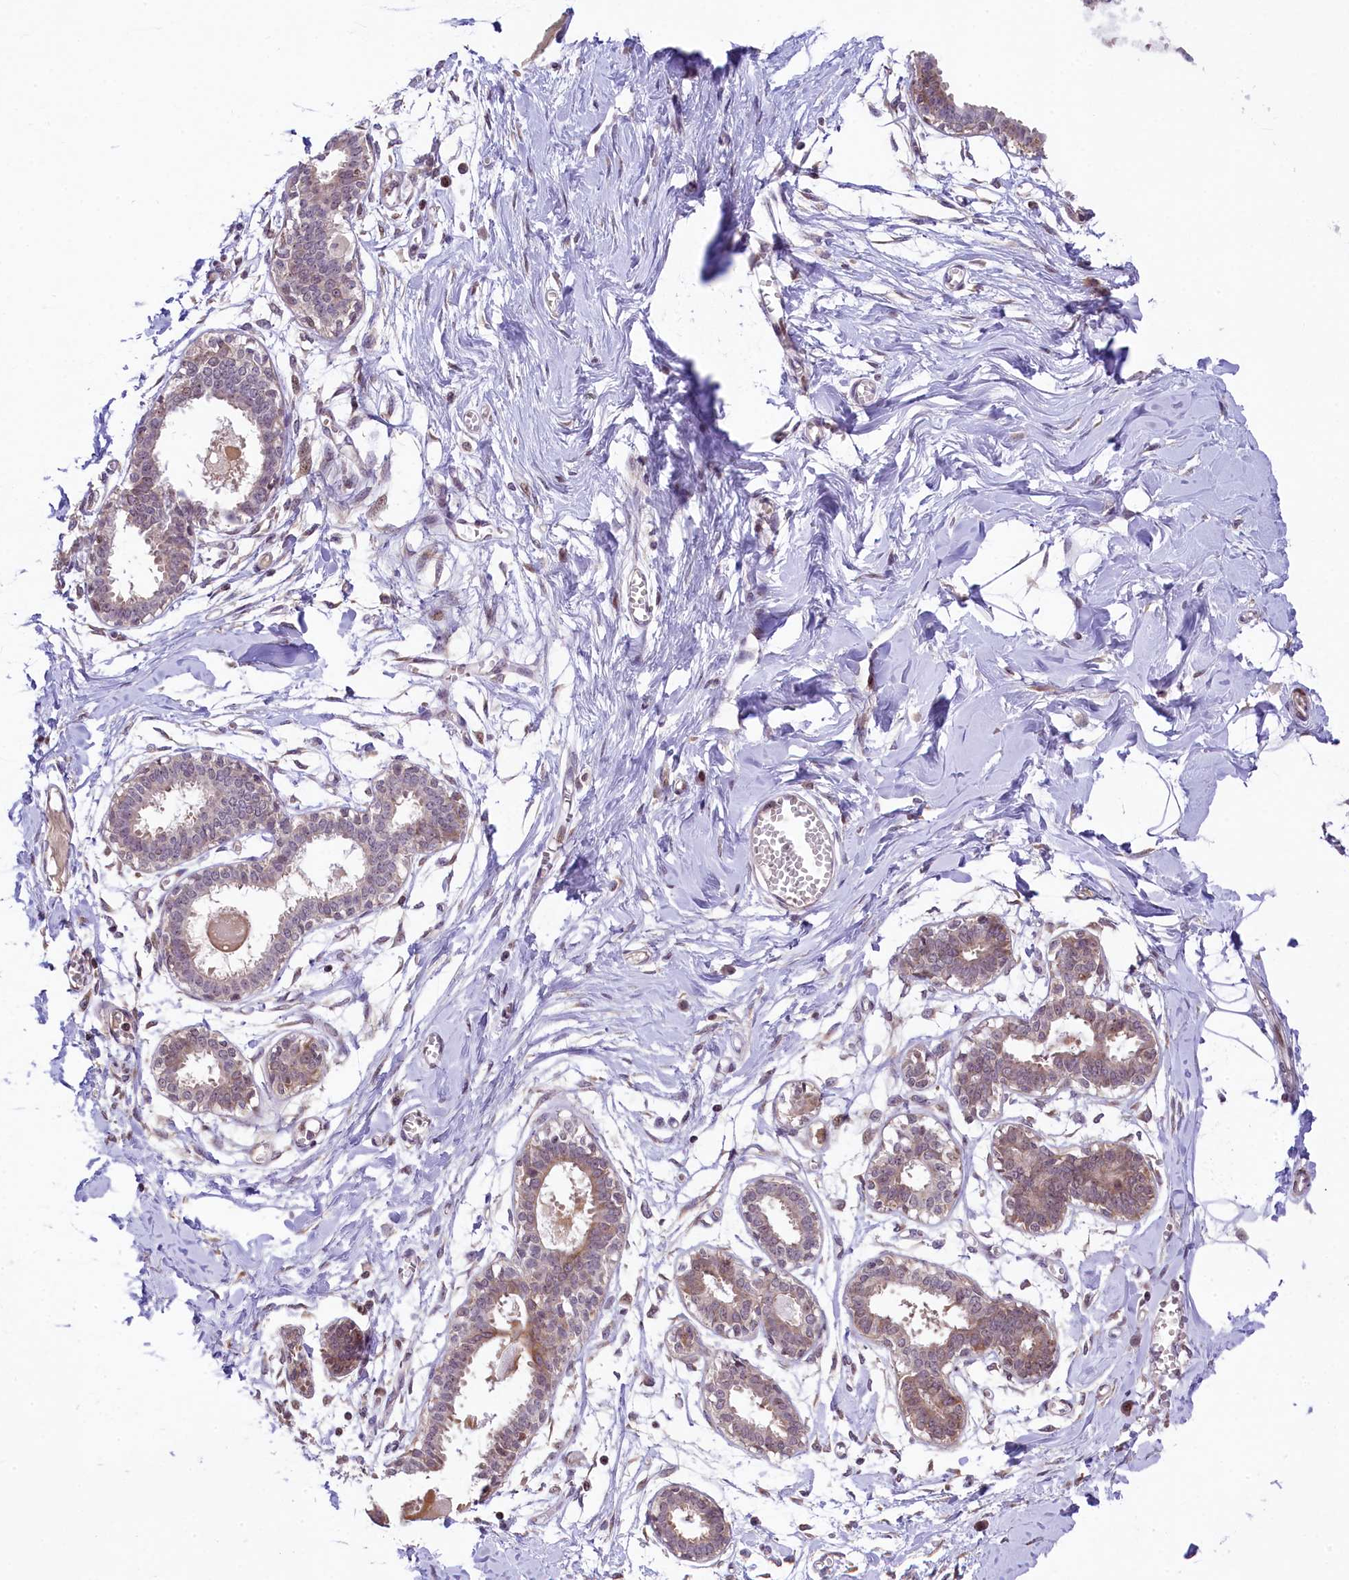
{"staining": {"intensity": "negative", "quantity": "none", "location": "none"}, "tissue": "breast", "cell_type": "Adipocytes", "image_type": "normal", "snomed": [{"axis": "morphology", "description": "Normal tissue, NOS"}, {"axis": "topography", "description": "Breast"}], "caption": "DAB (3,3'-diaminobenzidine) immunohistochemical staining of benign breast exhibits no significant positivity in adipocytes.", "gene": "RBBP8", "patient": {"sex": "female", "age": 27}}